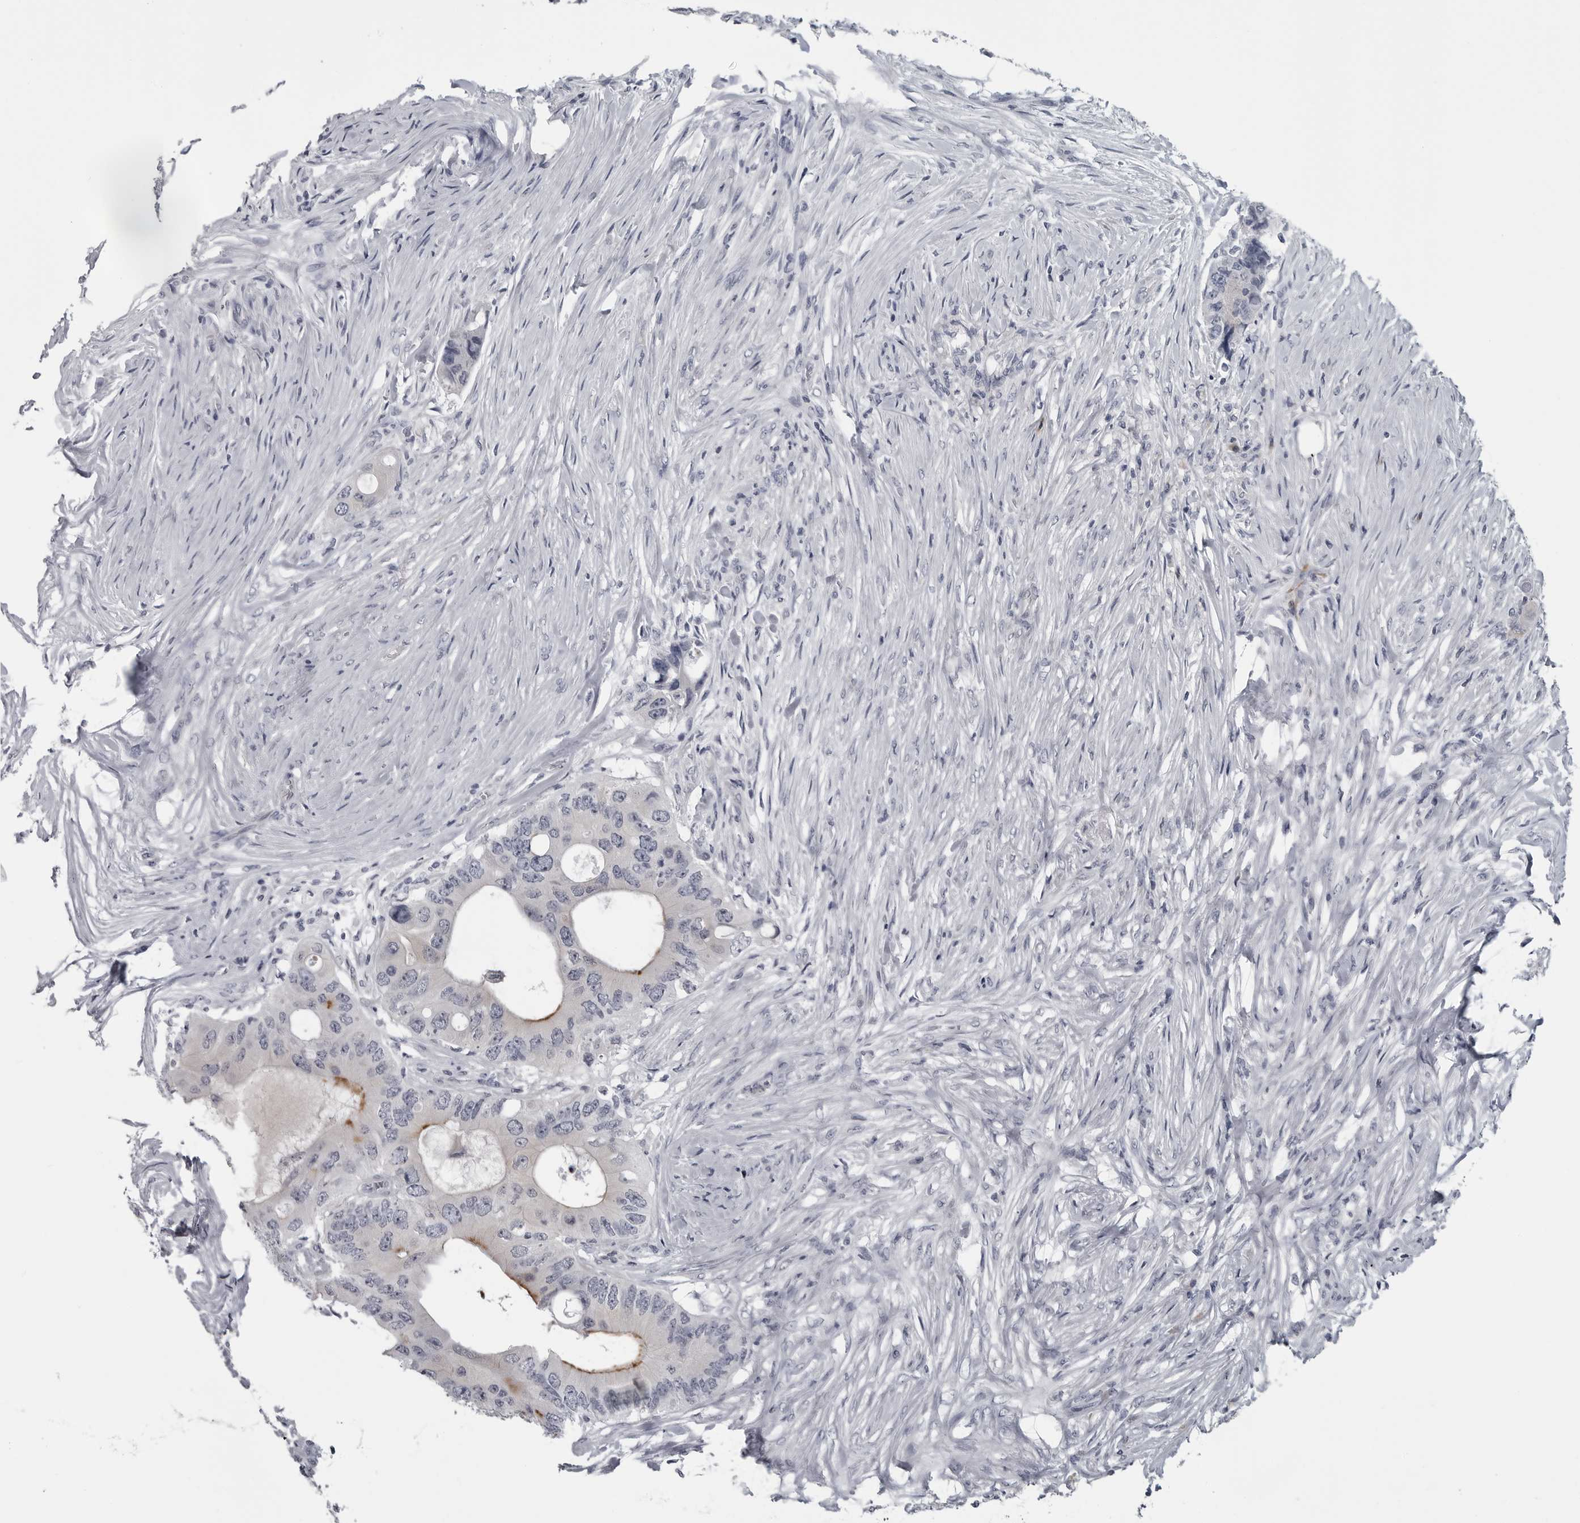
{"staining": {"intensity": "moderate", "quantity": "<25%", "location": "cytoplasmic/membranous"}, "tissue": "colorectal cancer", "cell_type": "Tumor cells", "image_type": "cancer", "snomed": [{"axis": "morphology", "description": "Adenocarcinoma, NOS"}, {"axis": "topography", "description": "Colon"}], "caption": "Protein expression analysis of adenocarcinoma (colorectal) reveals moderate cytoplasmic/membranous staining in approximately <25% of tumor cells. (DAB (3,3'-diaminobenzidine) IHC, brown staining for protein, blue staining for nuclei).", "gene": "MYOC", "patient": {"sex": "male", "age": 71}}